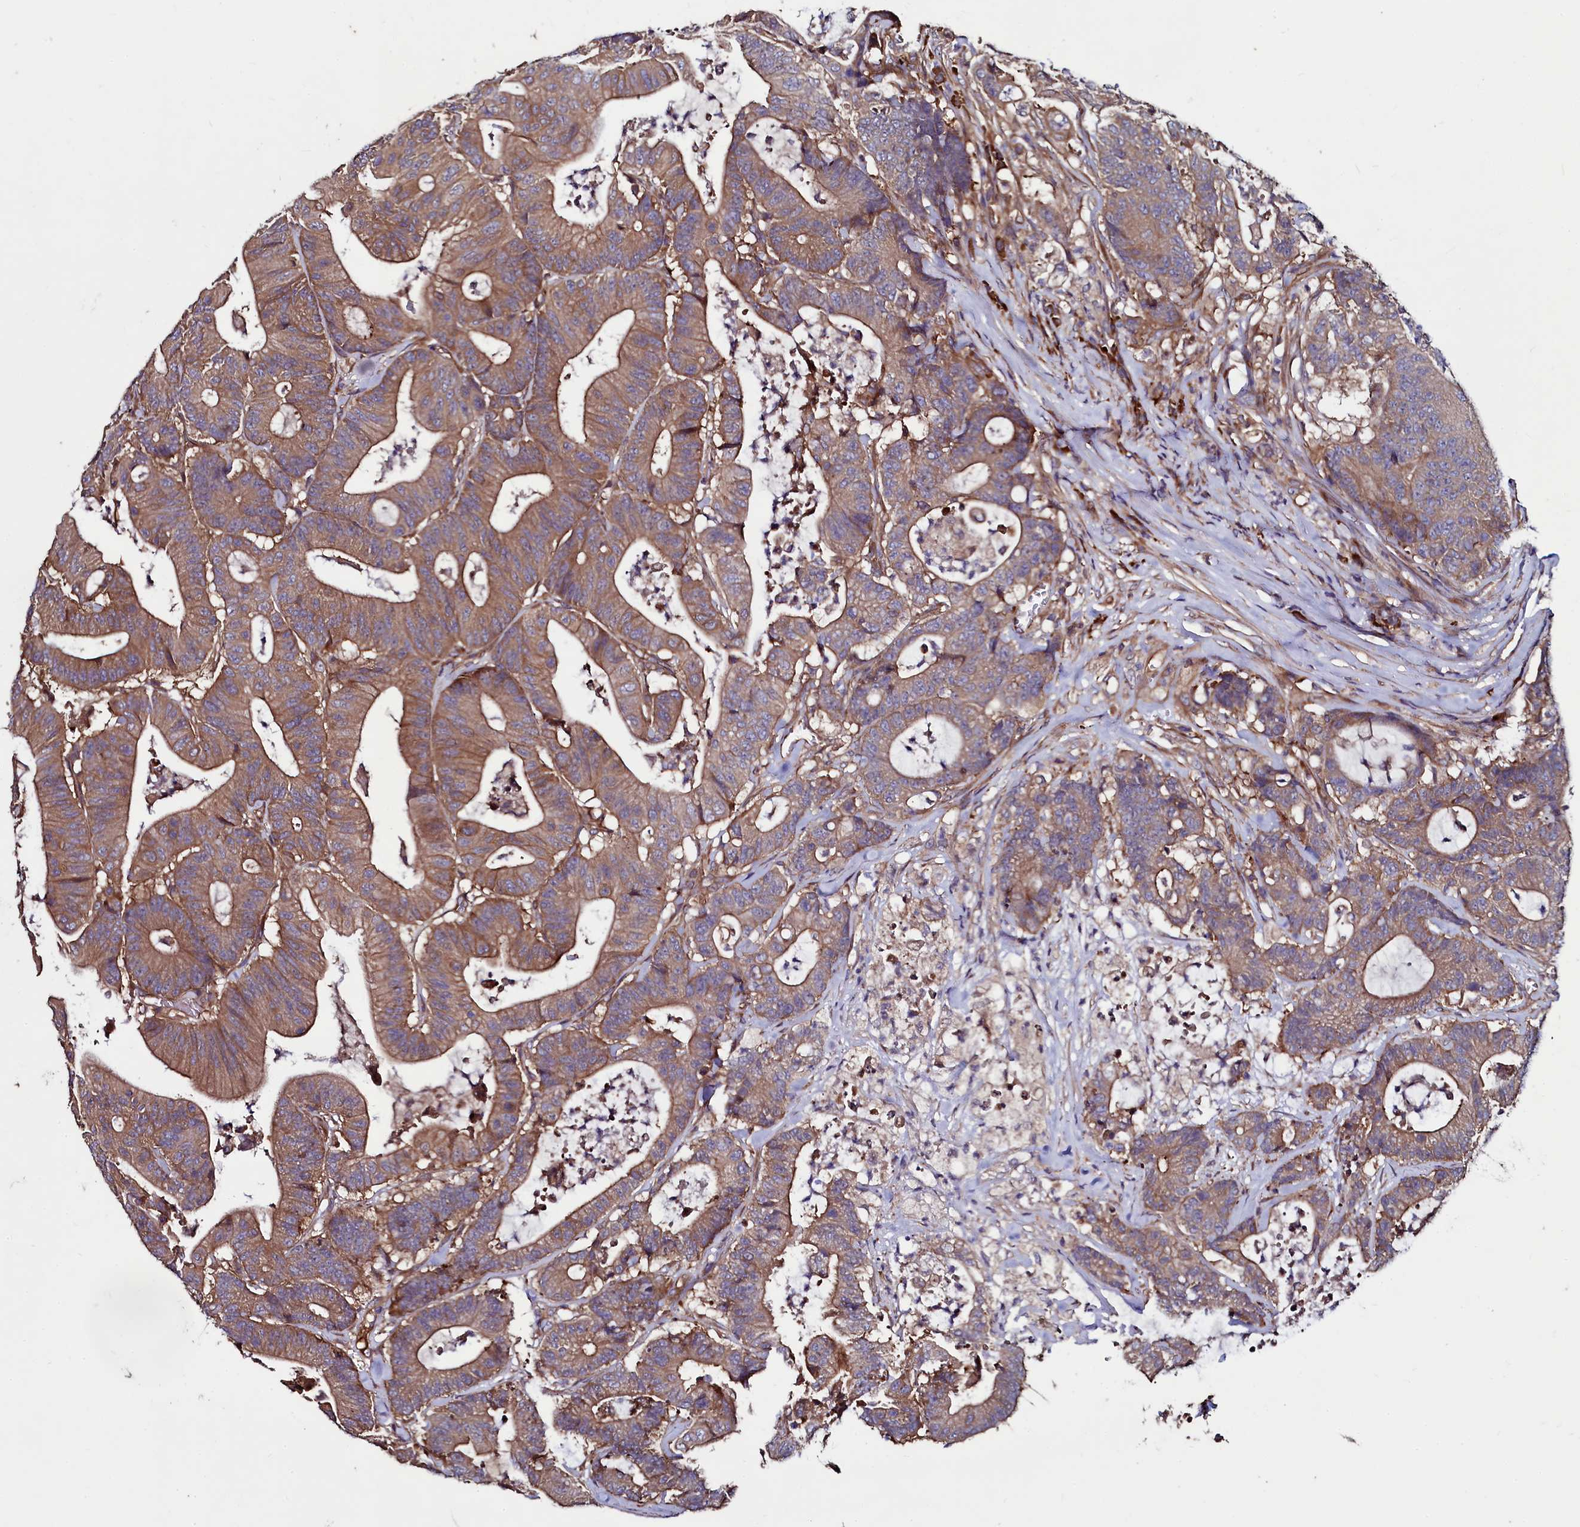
{"staining": {"intensity": "moderate", "quantity": ">75%", "location": "cytoplasmic/membranous"}, "tissue": "colorectal cancer", "cell_type": "Tumor cells", "image_type": "cancer", "snomed": [{"axis": "morphology", "description": "Adenocarcinoma, NOS"}, {"axis": "topography", "description": "Colon"}], "caption": "This is an image of immunohistochemistry staining of colorectal cancer, which shows moderate staining in the cytoplasmic/membranous of tumor cells.", "gene": "USPL1", "patient": {"sex": "female", "age": 84}}